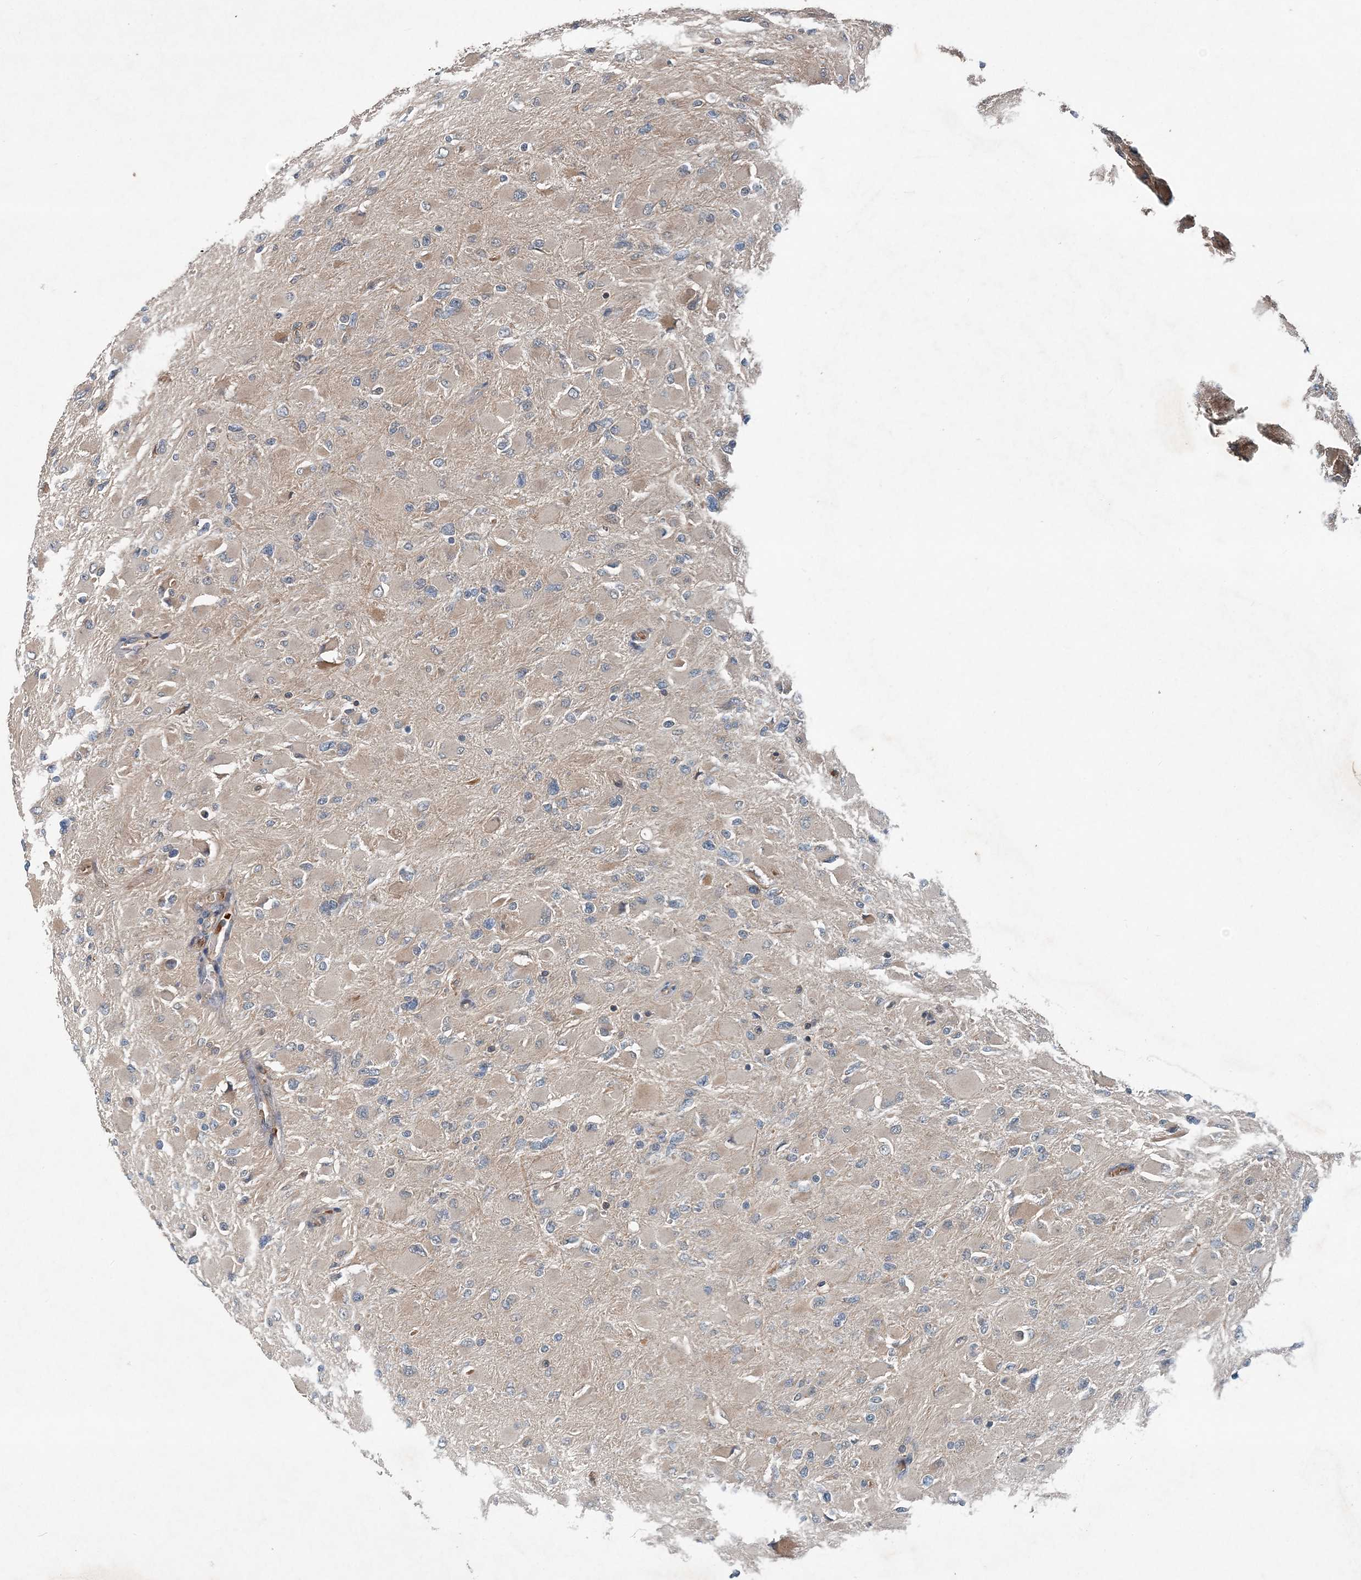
{"staining": {"intensity": "negative", "quantity": "none", "location": "none"}, "tissue": "glioma", "cell_type": "Tumor cells", "image_type": "cancer", "snomed": [{"axis": "morphology", "description": "Glioma, malignant, High grade"}, {"axis": "topography", "description": "Cerebral cortex"}], "caption": "An image of human glioma is negative for staining in tumor cells. The staining was performed using DAB (3,3'-diaminobenzidine) to visualize the protein expression in brown, while the nuclei were stained in blue with hematoxylin (Magnification: 20x).", "gene": "SMPD3", "patient": {"sex": "female", "age": 36}}